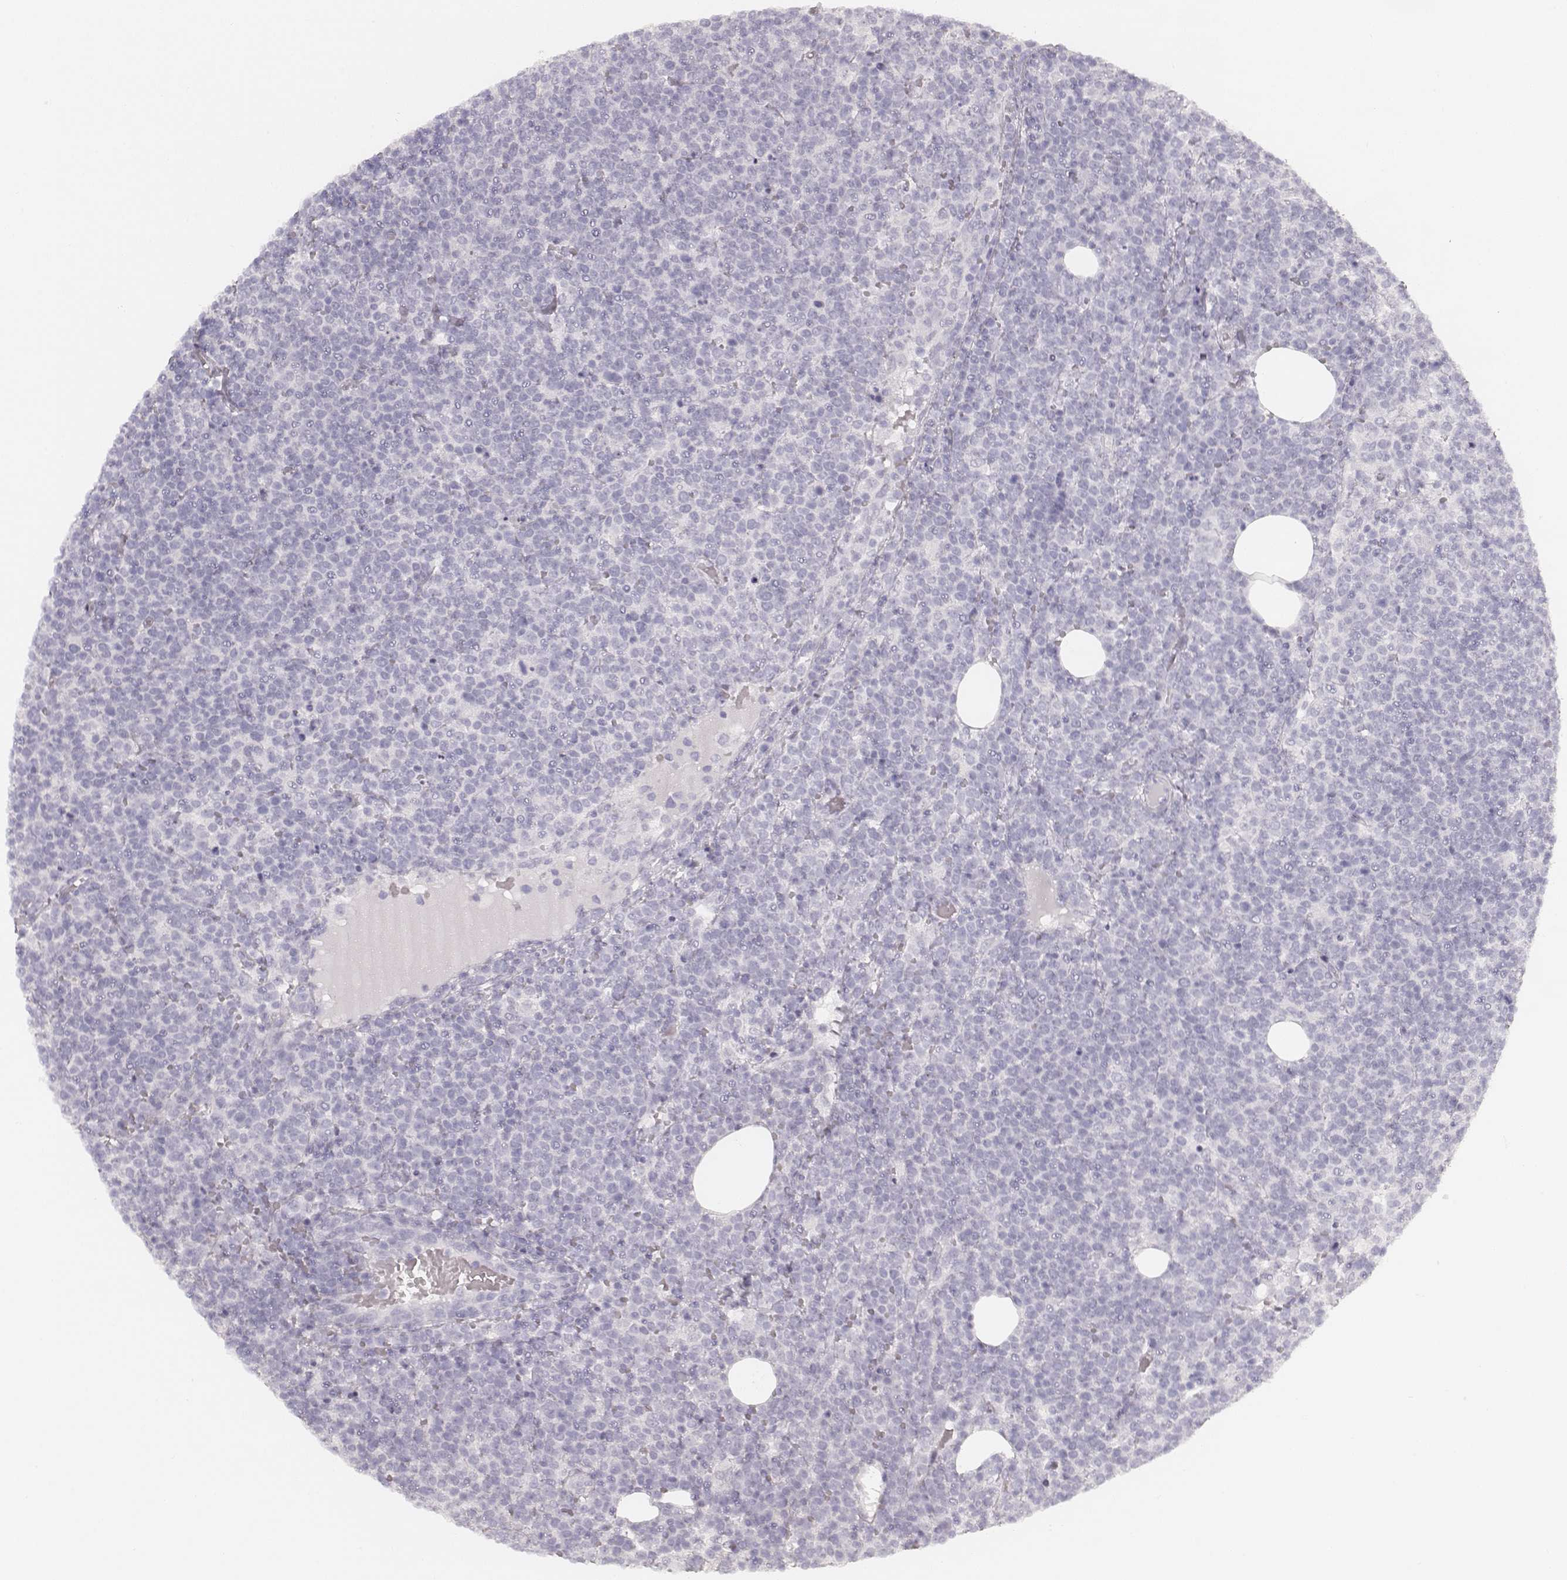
{"staining": {"intensity": "negative", "quantity": "none", "location": "none"}, "tissue": "lymphoma", "cell_type": "Tumor cells", "image_type": "cancer", "snomed": [{"axis": "morphology", "description": "Malignant lymphoma, non-Hodgkin's type, High grade"}, {"axis": "topography", "description": "Lymph node"}], "caption": "Immunohistochemistry (IHC) of high-grade malignant lymphoma, non-Hodgkin's type demonstrates no expression in tumor cells. Nuclei are stained in blue.", "gene": "KRT34", "patient": {"sex": "male", "age": 61}}